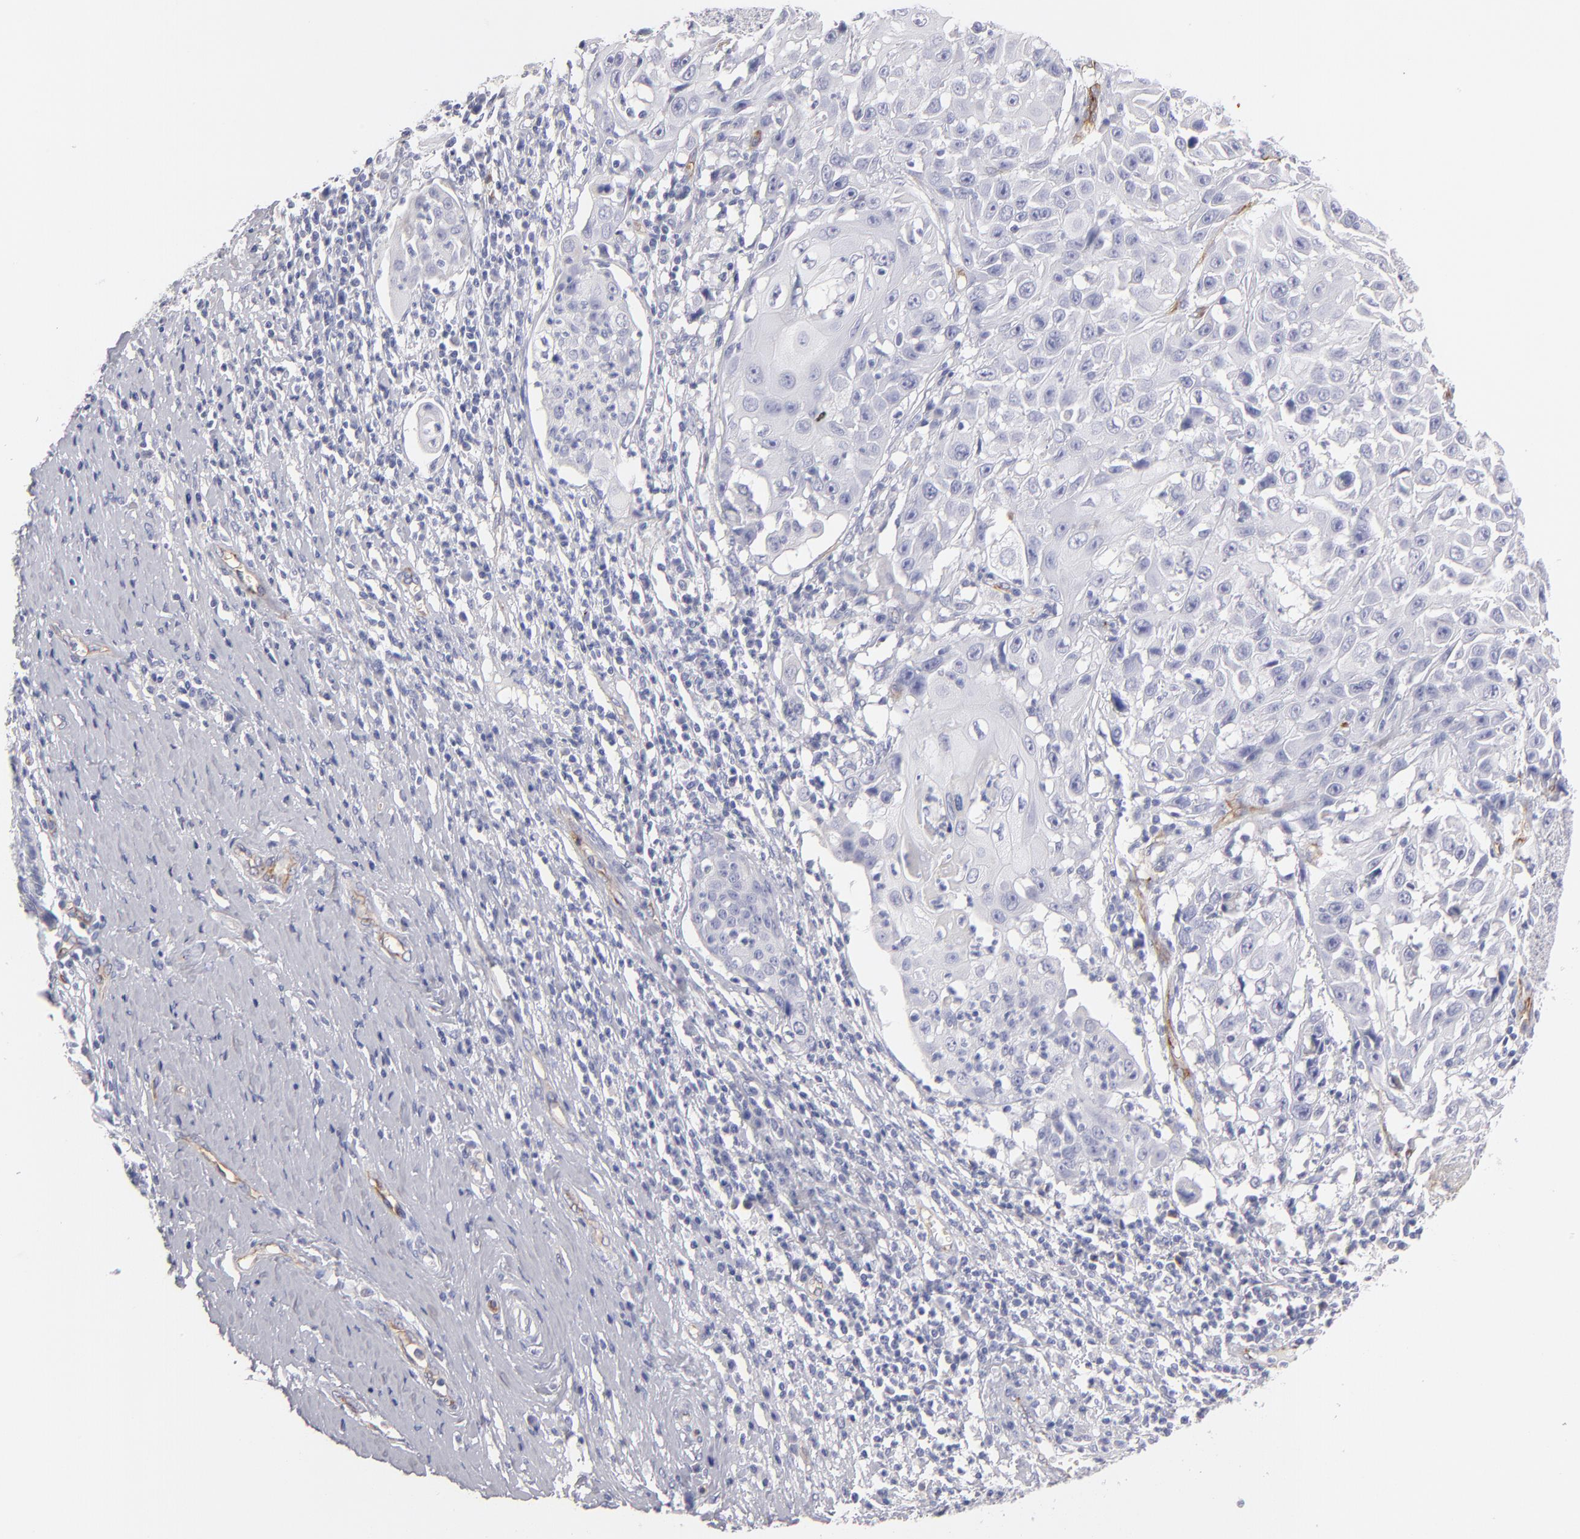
{"staining": {"intensity": "negative", "quantity": "none", "location": "none"}, "tissue": "cervical cancer", "cell_type": "Tumor cells", "image_type": "cancer", "snomed": [{"axis": "morphology", "description": "Squamous cell carcinoma, NOS"}, {"axis": "topography", "description": "Cervix"}], "caption": "Immunohistochemistry histopathology image of neoplastic tissue: cervical cancer (squamous cell carcinoma) stained with DAB (3,3'-diaminobenzidine) demonstrates no significant protein expression in tumor cells. (Brightfield microscopy of DAB (3,3'-diaminobenzidine) IHC at high magnification).", "gene": "PLVAP", "patient": {"sex": "female", "age": 39}}